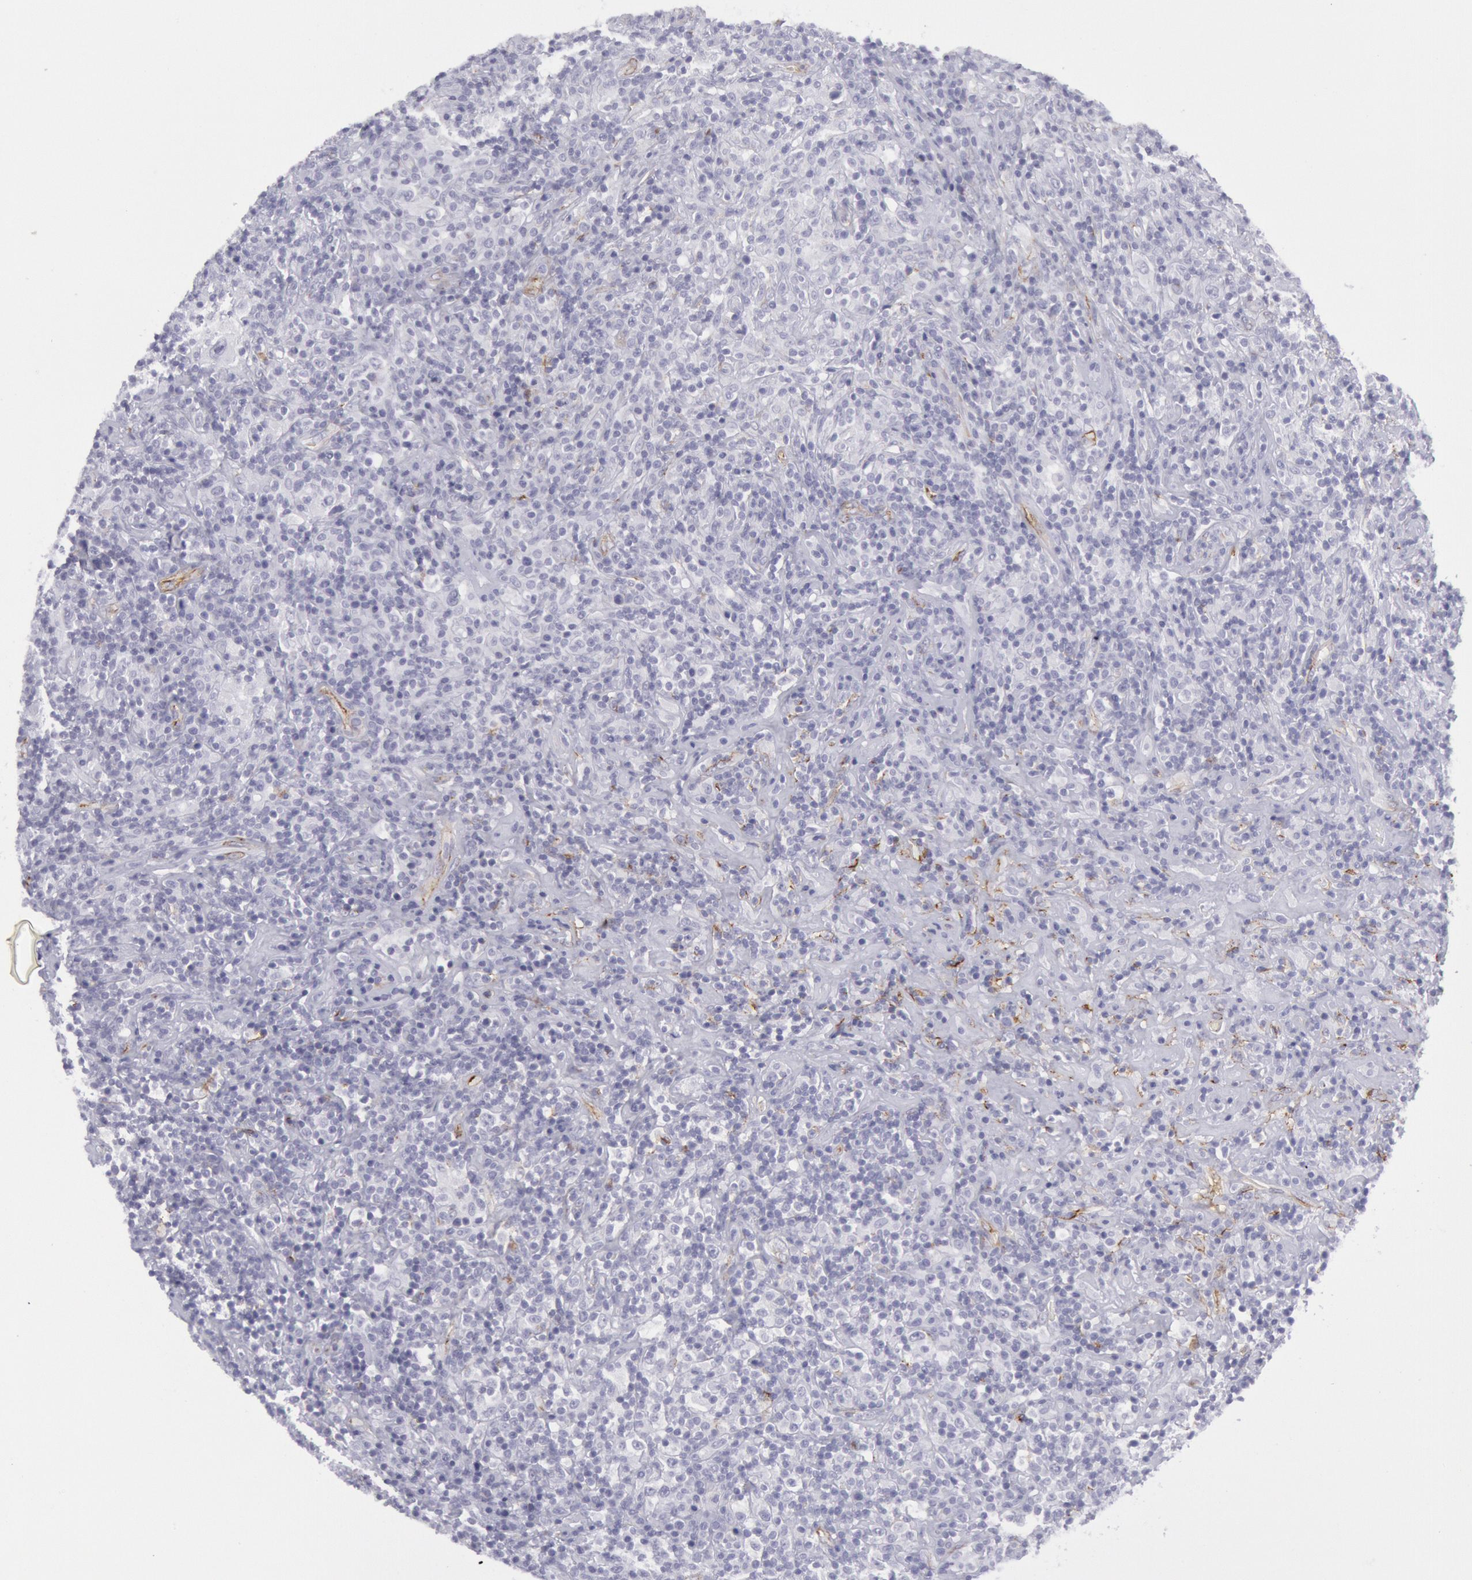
{"staining": {"intensity": "negative", "quantity": "none", "location": "none"}, "tissue": "lymphoma", "cell_type": "Tumor cells", "image_type": "cancer", "snomed": [{"axis": "morphology", "description": "Hodgkin's disease, NOS"}, {"axis": "topography", "description": "Lymph node"}], "caption": "A histopathology image of Hodgkin's disease stained for a protein demonstrates no brown staining in tumor cells.", "gene": "CDH13", "patient": {"sex": "male", "age": 46}}